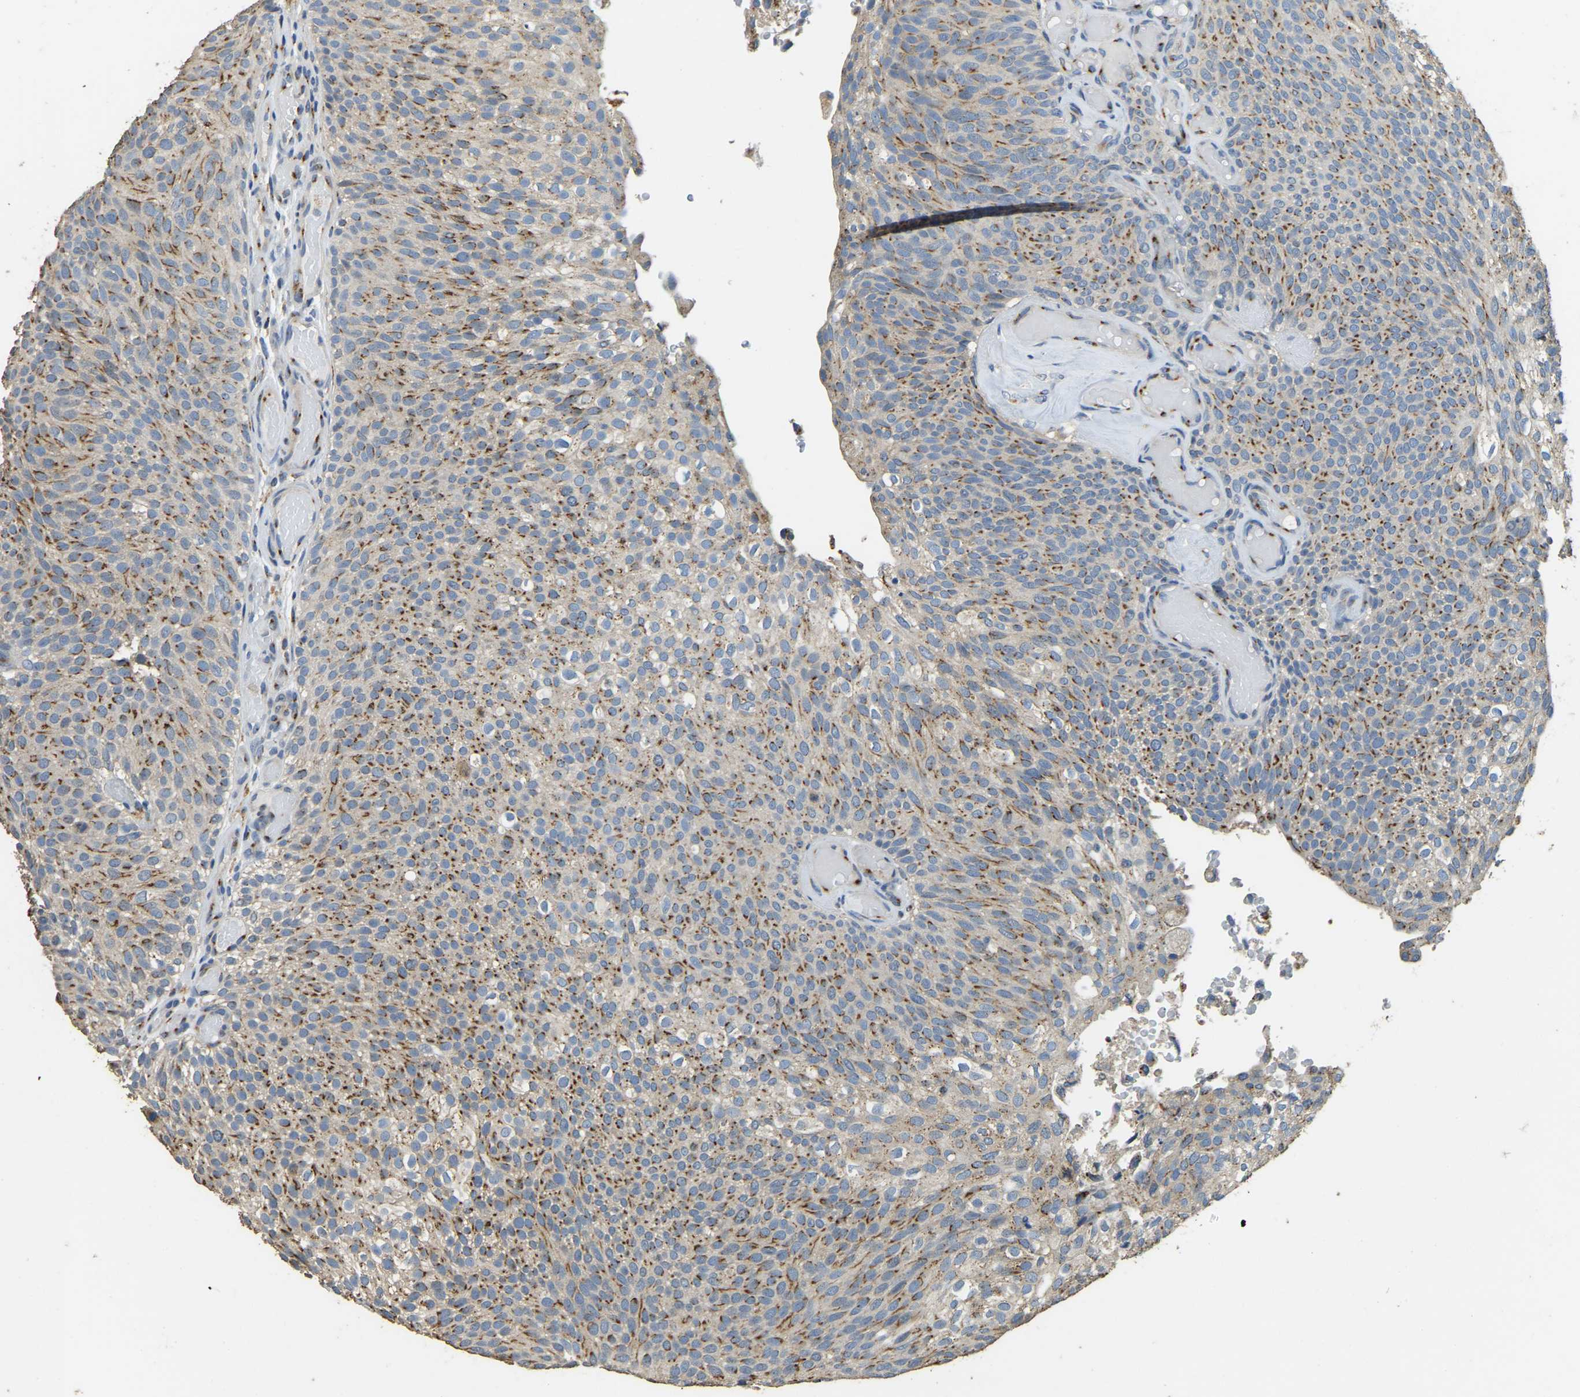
{"staining": {"intensity": "moderate", "quantity": ">75%", "location": "cytoplasmic/membranous"}, "tissue": "urothelial cancer", "cell_type": "Tumor cells", "image_type": "cancer", "snomed": [{"axis": "morphology", "description": "Urothelial carcinoma, Low grade"}, {"axis": "topography", "description": "Urinary bladder"}], "caption": "This photomicrograph shows immunohistochemistry staining of human urothelial cancer, with medium moderate cytoplasmic/membranous expression in about >75% of tumor cells.", "gene": "FAM174A", "patient": {"sex": "male", "age": 78}}